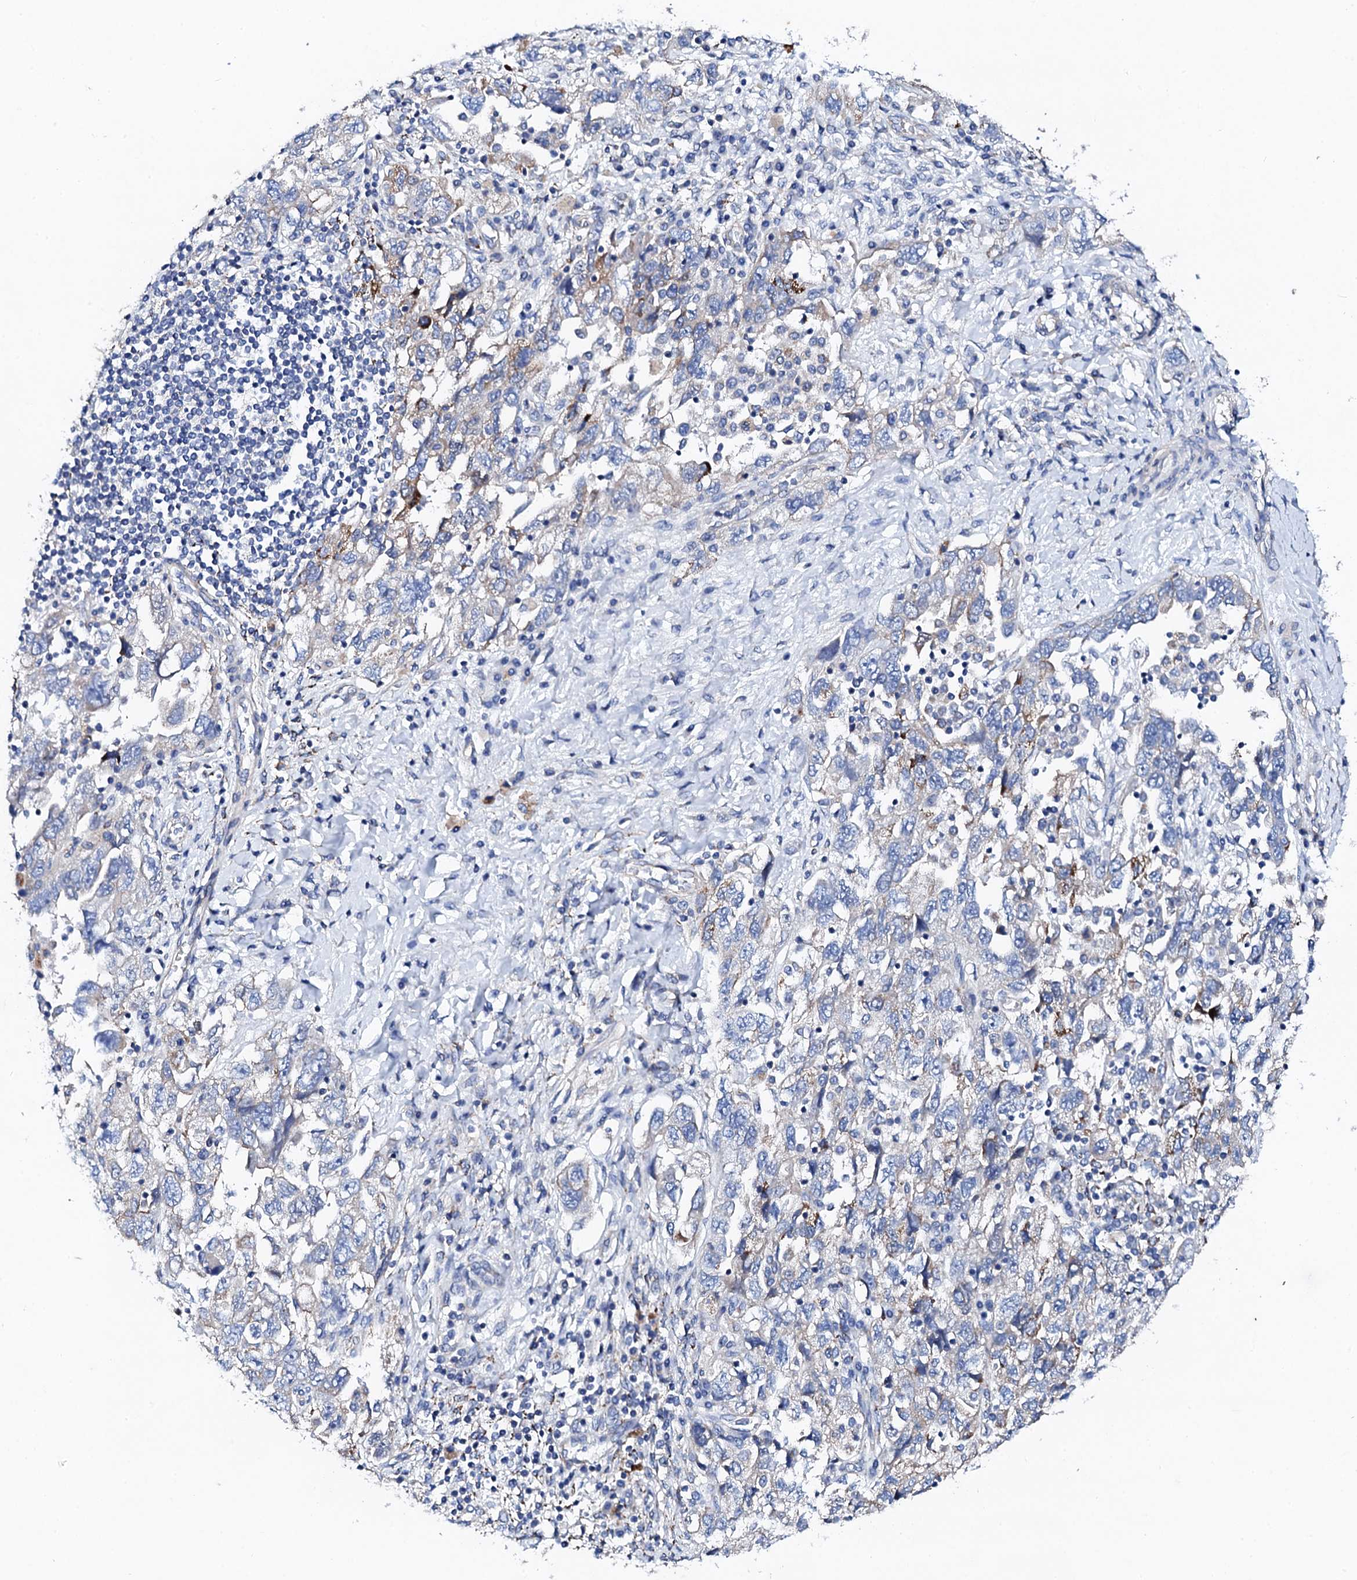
{"staining": {"intensity": "negative", "quantity": "none", "location": "none"}, "tissue": "ovarian cancer", "cell_type": "Tumor cells", "image_type": "cancer", "snomed": [{"axis": "morphology", "description": "Carcinoma, NOS"}, {"axis": "morphology", "description": "Cystadenocarcinoma, serous, NOS"}, {"axis": "topography", "description": "Ovary"}], "caption": "Ovarian cancer was stained to show a protein in brown. There is no significant positivity in tumor cells.", "gene": "KLHL32", "patient": {"sex": "female", "age": 69}}